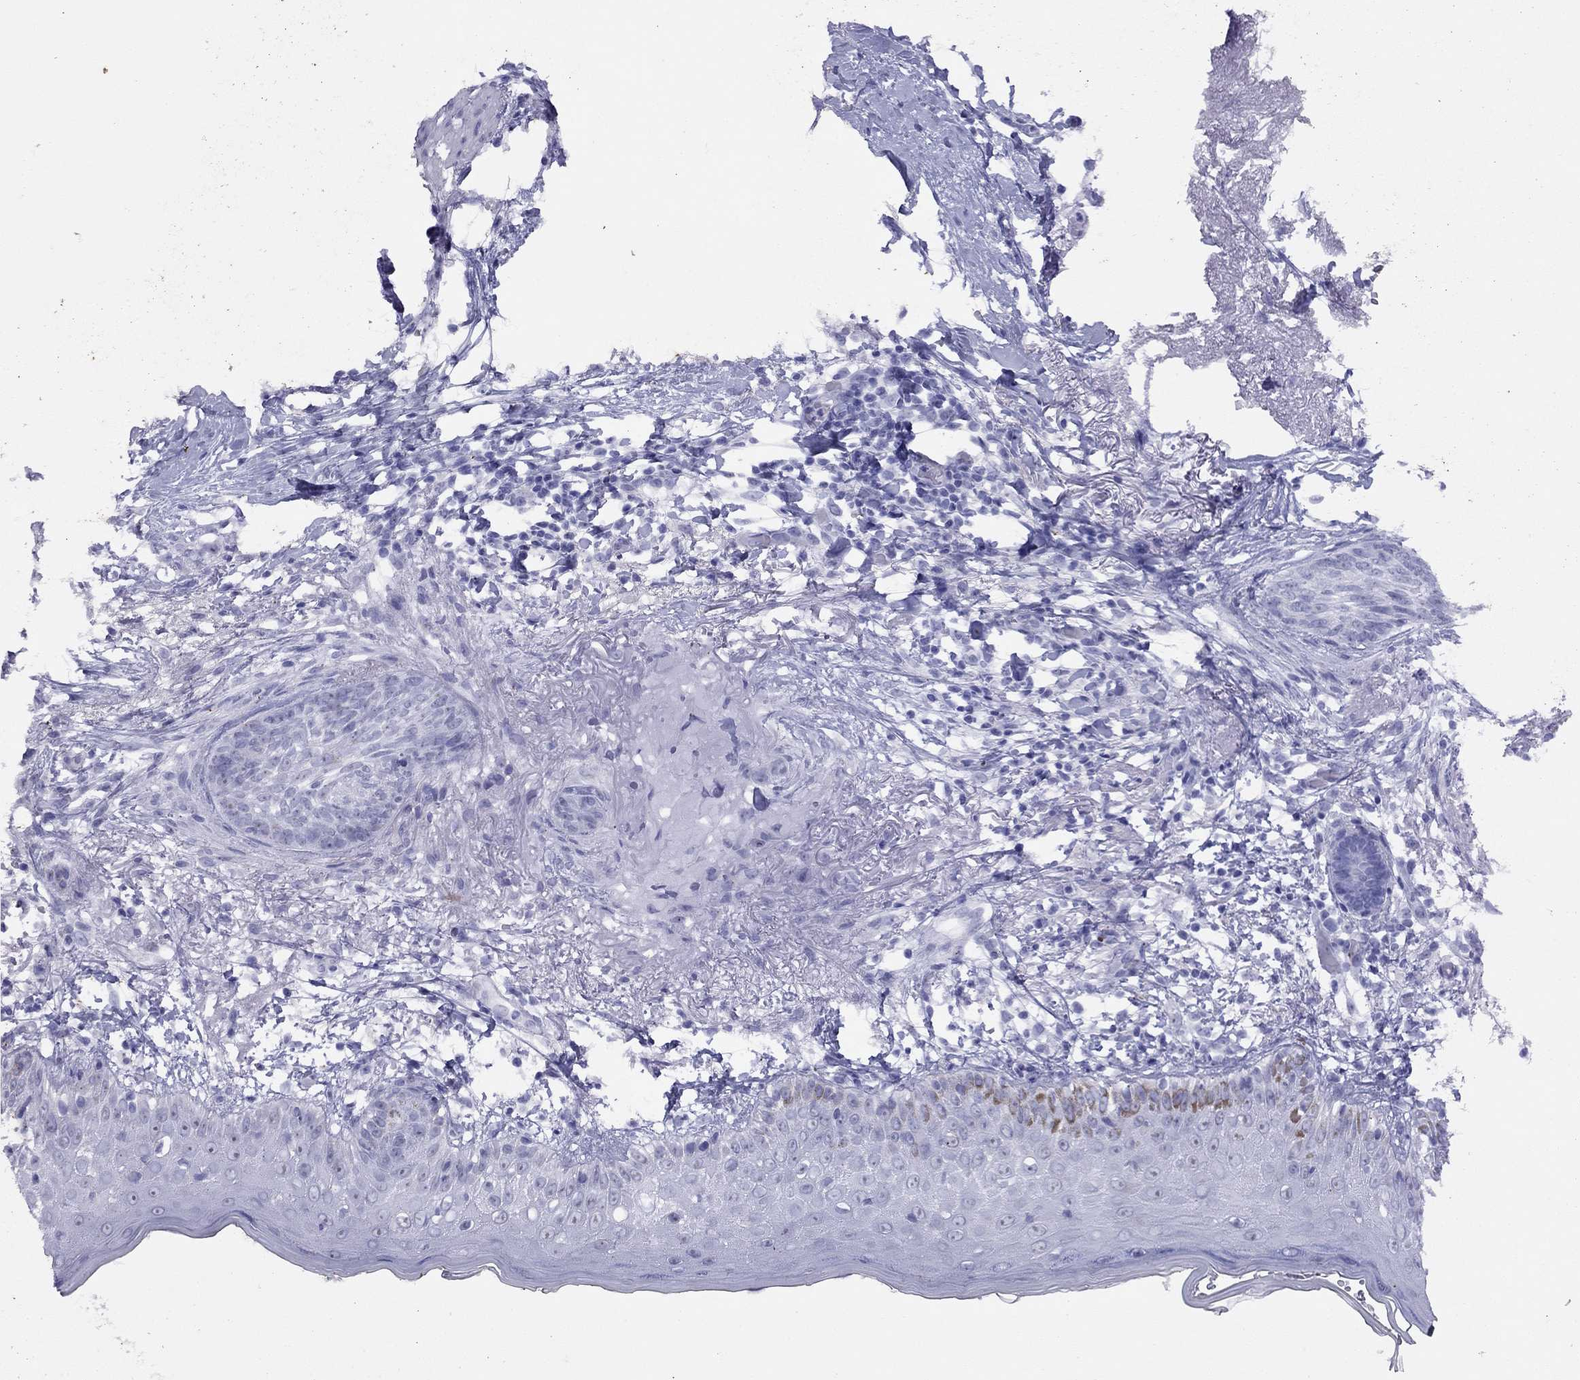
{"staining": {"intensity": "negative", "quantity": "none", "location": "none"}, "tissue": "skin cancer", "cell_type": "Tumor cells", "image_type": "cancer", "snomed": [{"axis": "morphology", "description": "Normal tissue, NOS"}, {"axis": "morphology", "description": "Basal cell carcinoma"}, {"axis": "topography", "description": "Skin"}], "caption": "Basal cell carcinoma (skin) stained for a protein using IHC displays no staining tumor cells.", "gene": "LYAR", "patient": {"sex": "male", "age": 84}}